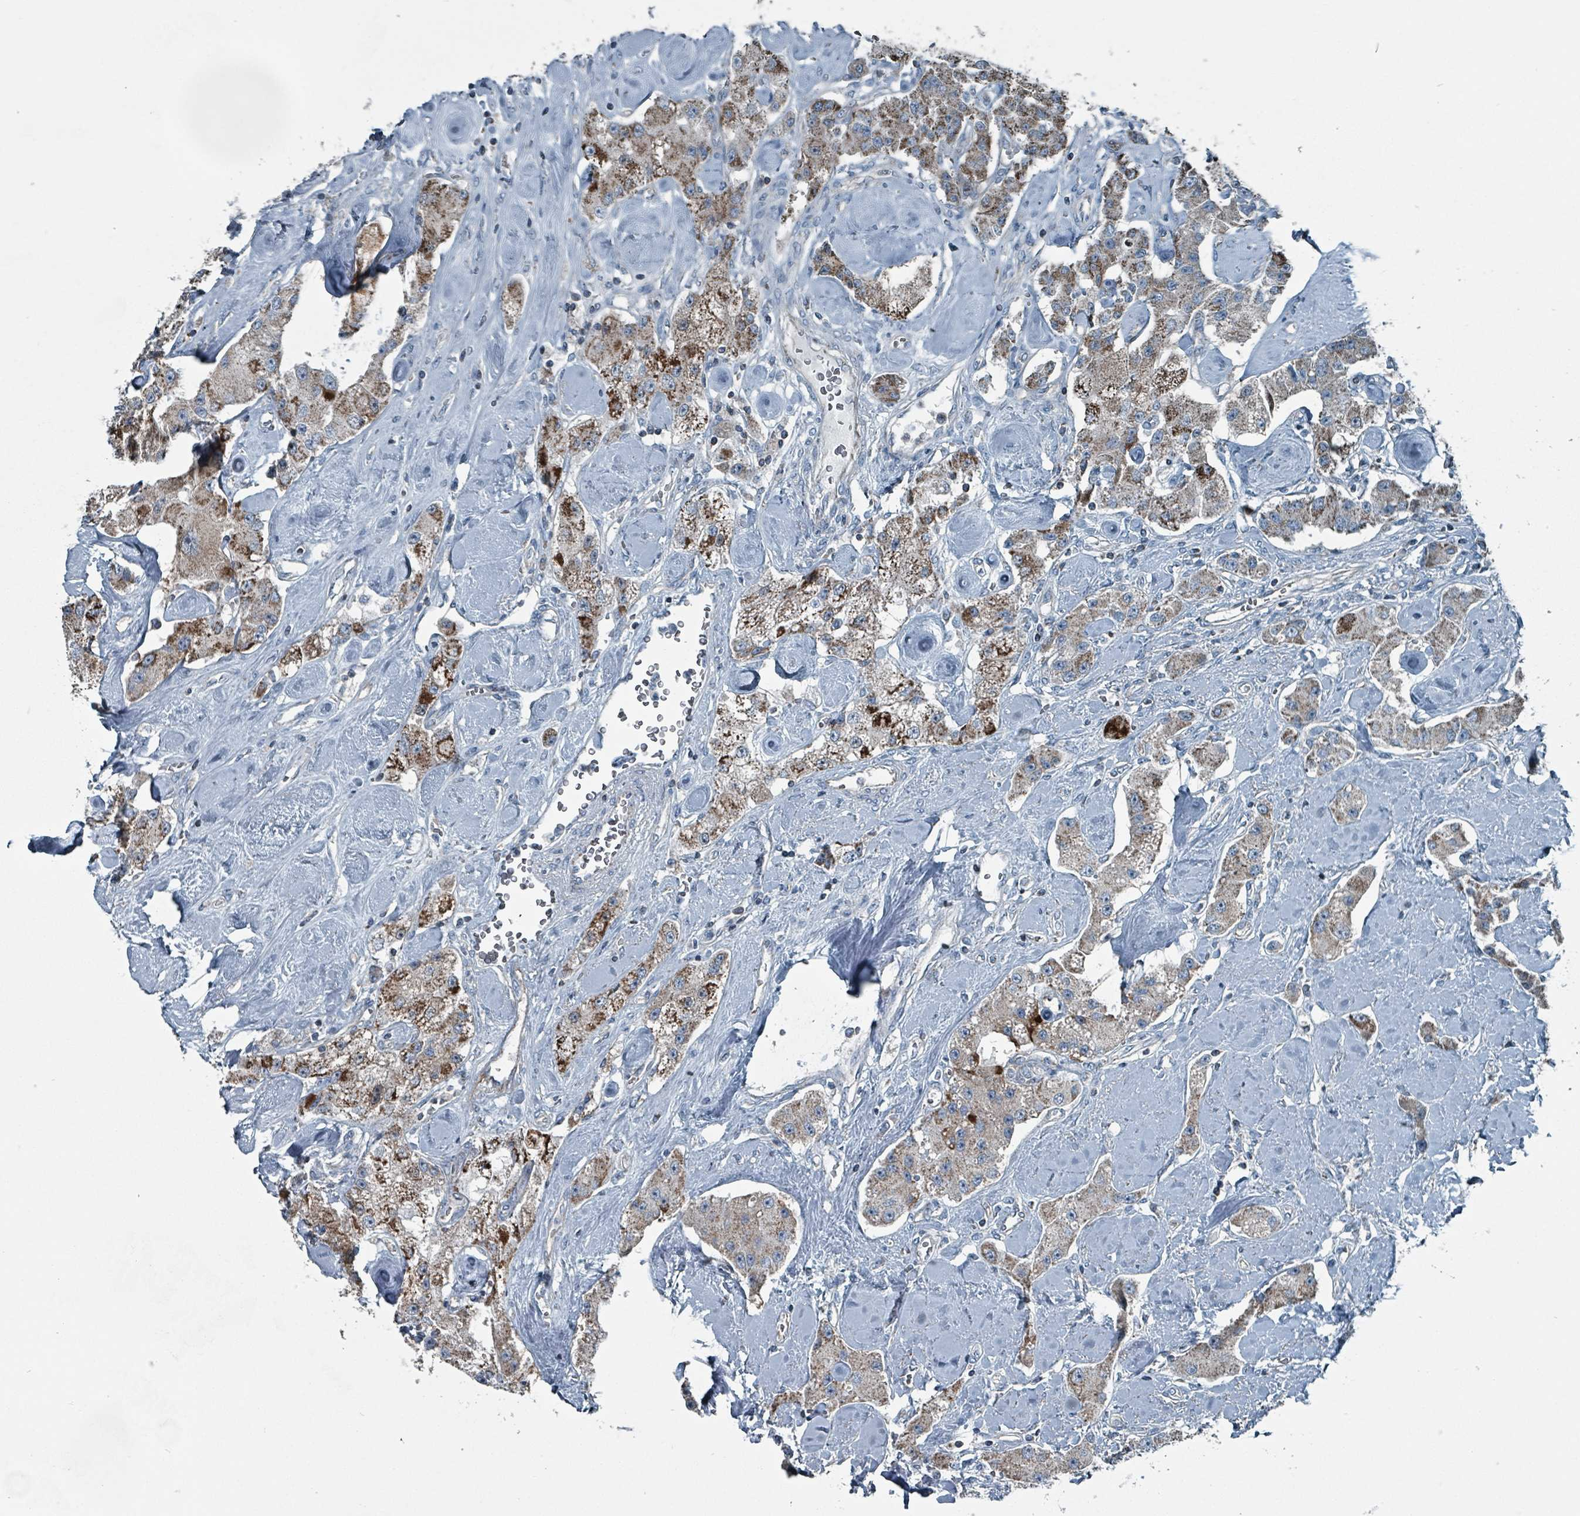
{"staining": {"intensity": "strong", "quantity": "25%-75%", "location": "cytoplasmic/membranous"}, "tissue": "carcinoid", "cell_type": "Tumor cells", "image_type": "cancer", "snomed": [{"axis": "morphology", "description": "Carcinoid, malignant, NOS"}, {"axis": "topography", "description": "Pancreas"}], "caption": "Immunohistochemistry (IHC) (DAB) staining of human carcinoid shows strong cytoplasmic/membranous protein positivity in approximately 25%-75% of tumor cells.", "gene": "ABHD18", "patient": {"sex": "male", "age": 41}}